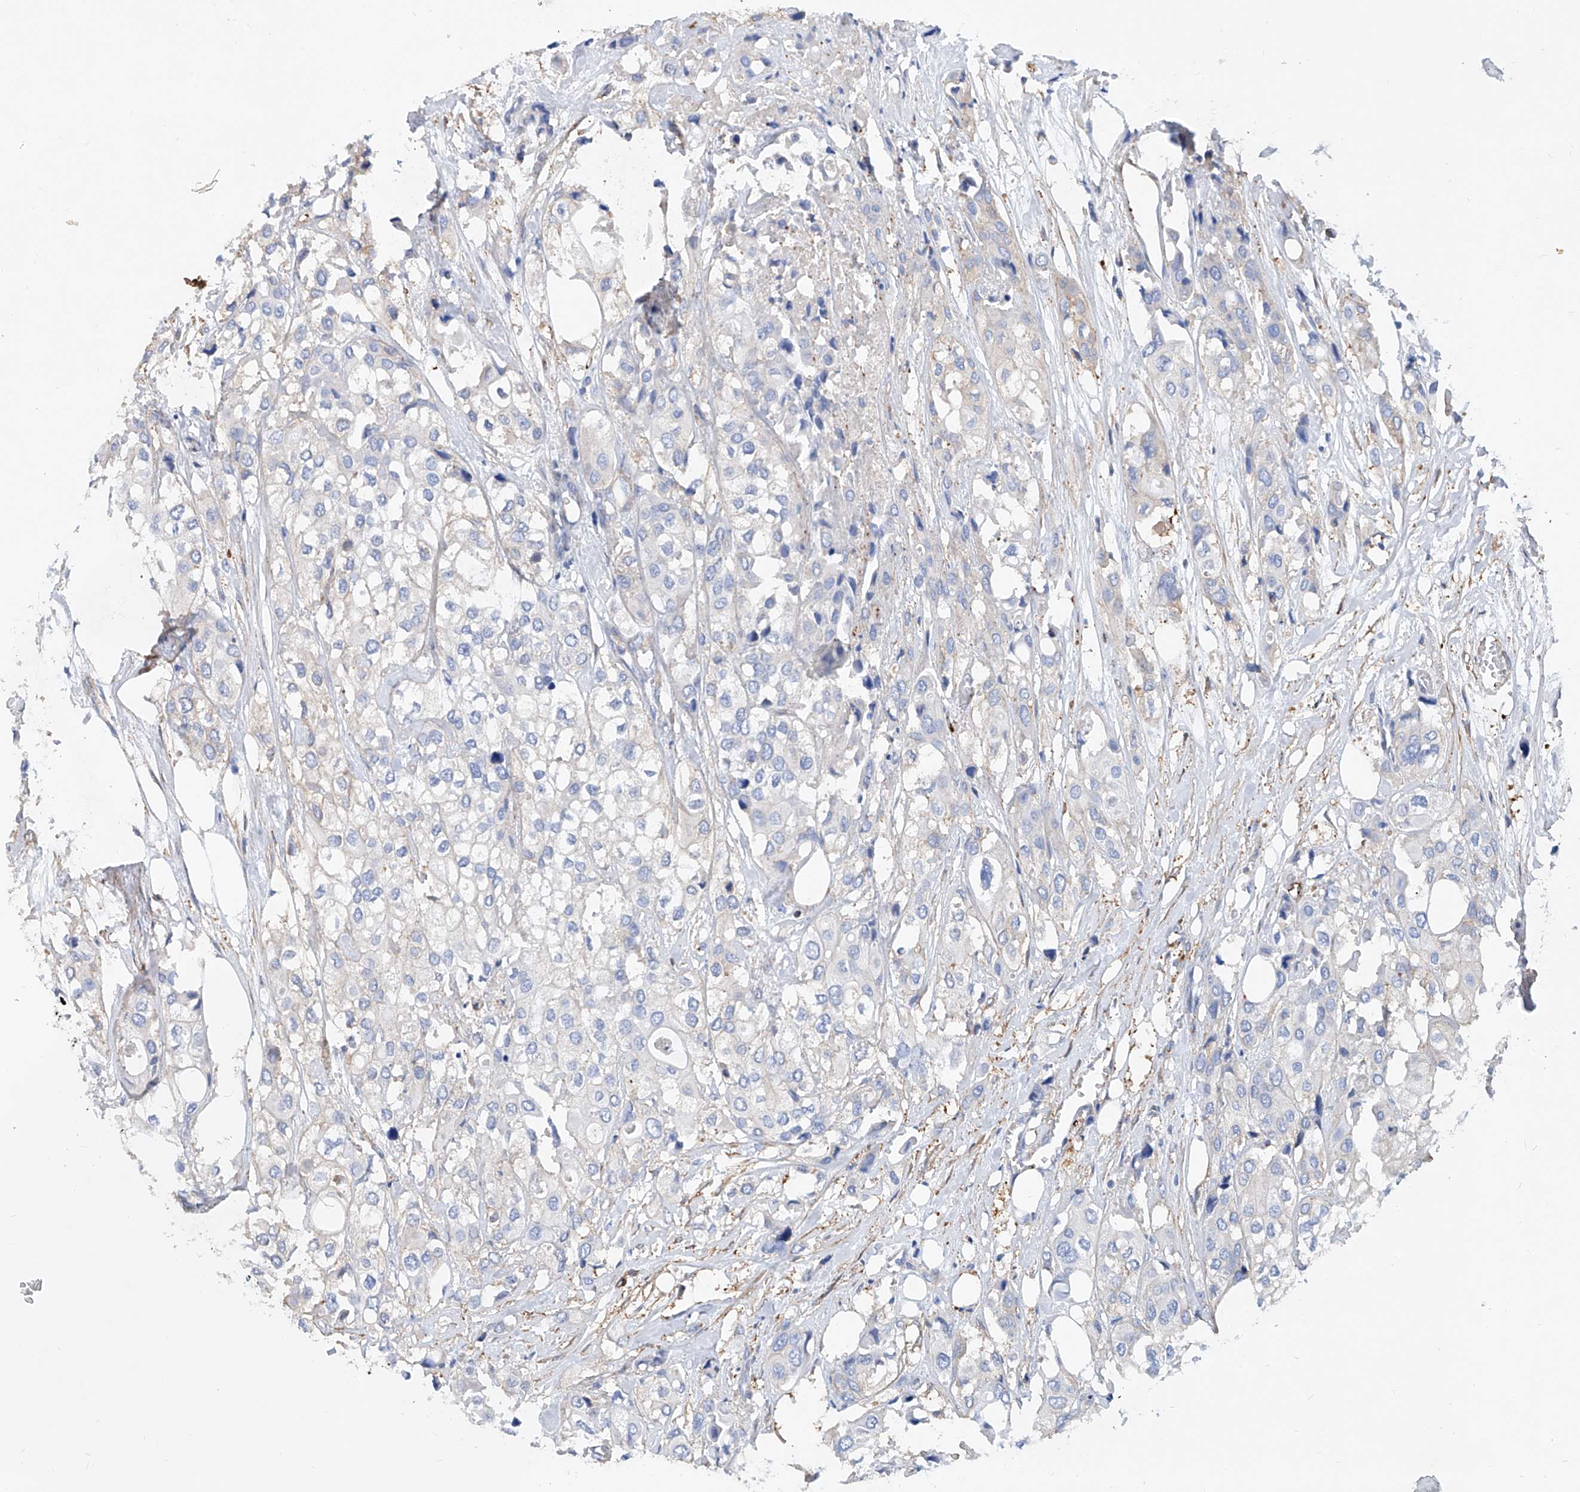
{"staining": {"intensity": "negative", "quantity": "none", "location": "none"}, "tissue": "urothelial cancer", "cell_type": "Tumor cells", "image_type": "cancer", "snomed": [{"axis": "morphology", "description": "Urothelial carcinoma, High grade"}, {"axis": "topography", "description": "Urinary bladder"}], "caption": "Urothelial cancer stained for a protein using IHC demonstrates no staining tumor cells.", "gene": "TAS2R60", "patient": {"sex": "male", "age": 64}}